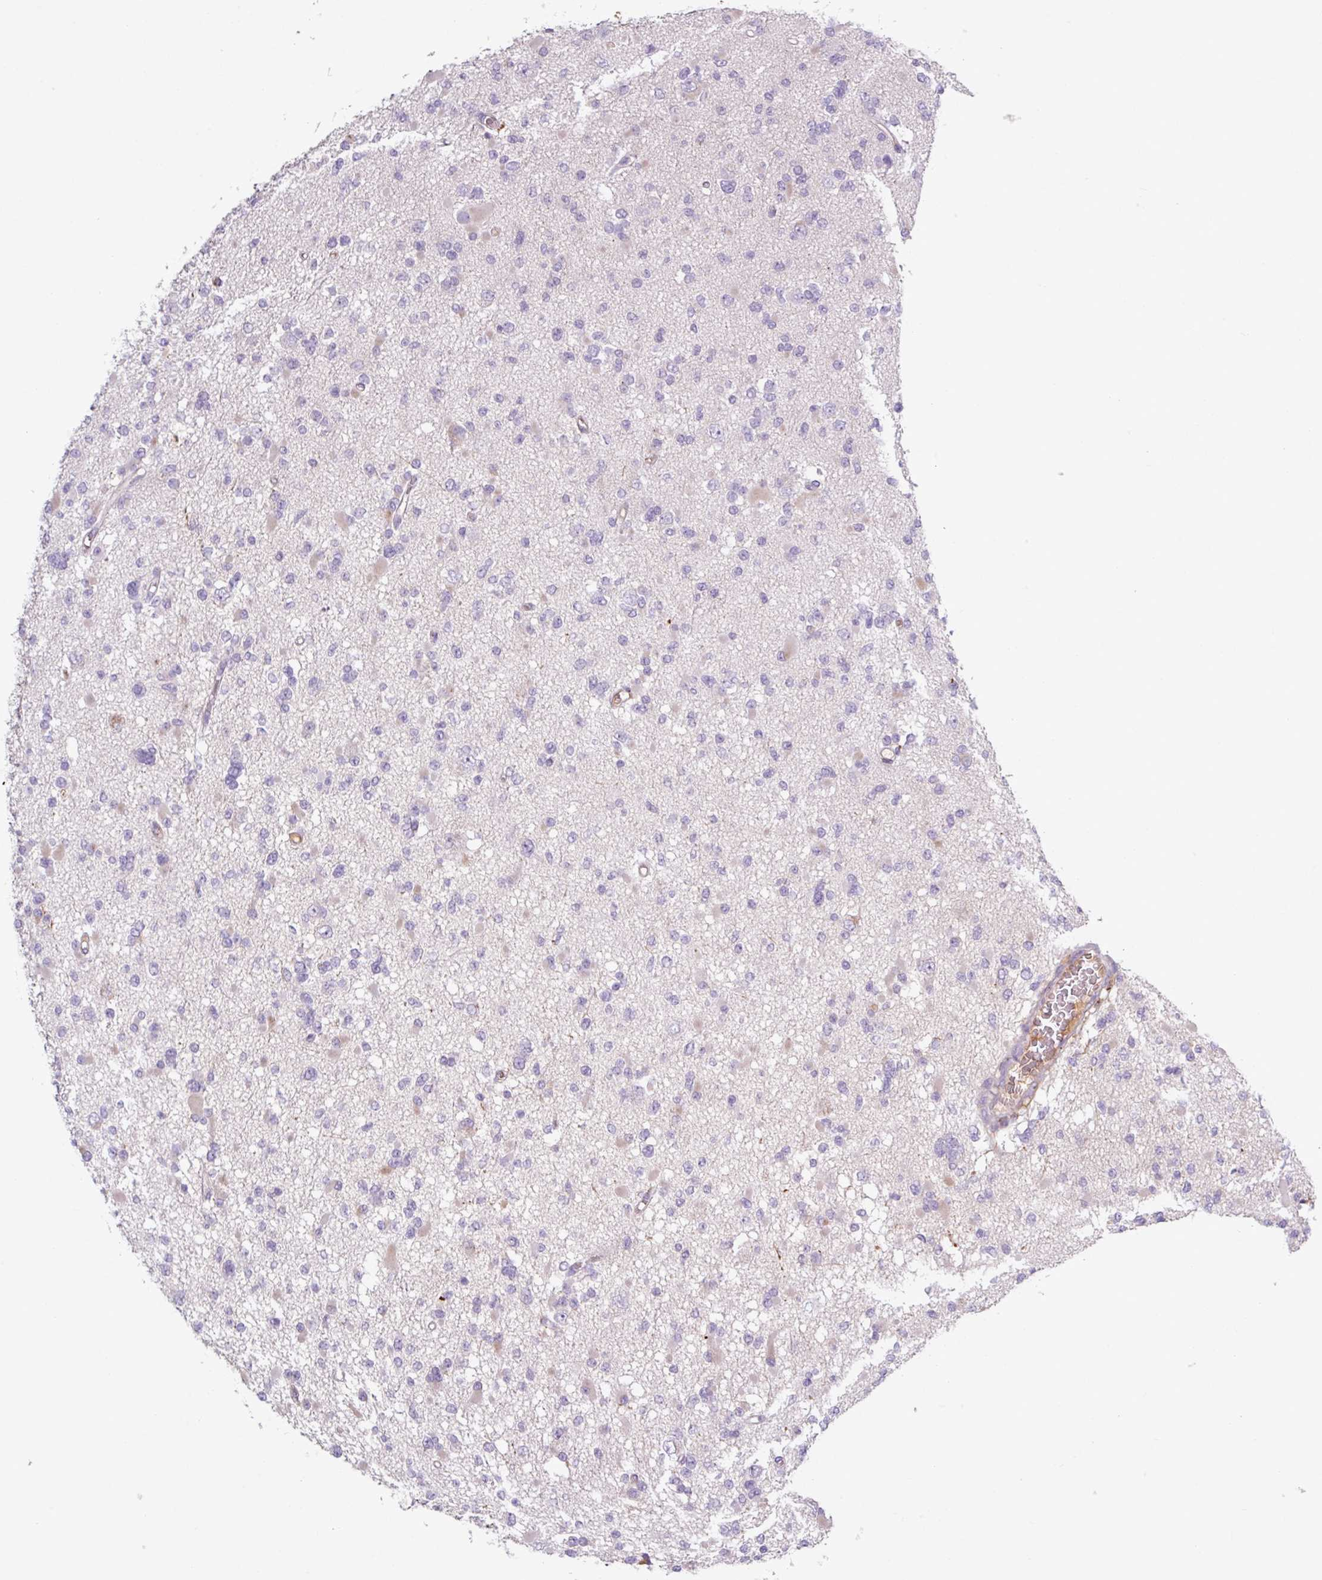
{"staining": {"intensity": "negative", "quantity": "none", "location": "none"}, "tissue": "glioma", "cell_type": "Tumor cells", "image_type": "cancer", "snomed": [{"axis": "morphology", "description": "Glioma, malignant, Low grade"}, {"axis": "topography", "description": "Brain"}], "caption": "Immunohistochemical staining of human malignant low-grade glioma shows no significant positivity in tumor cells. (Brightfield microscopy of DAB immunohistochemistry at high magnification).", "gene": "C4B", "patient": {"sex": "female", "age": 22}}